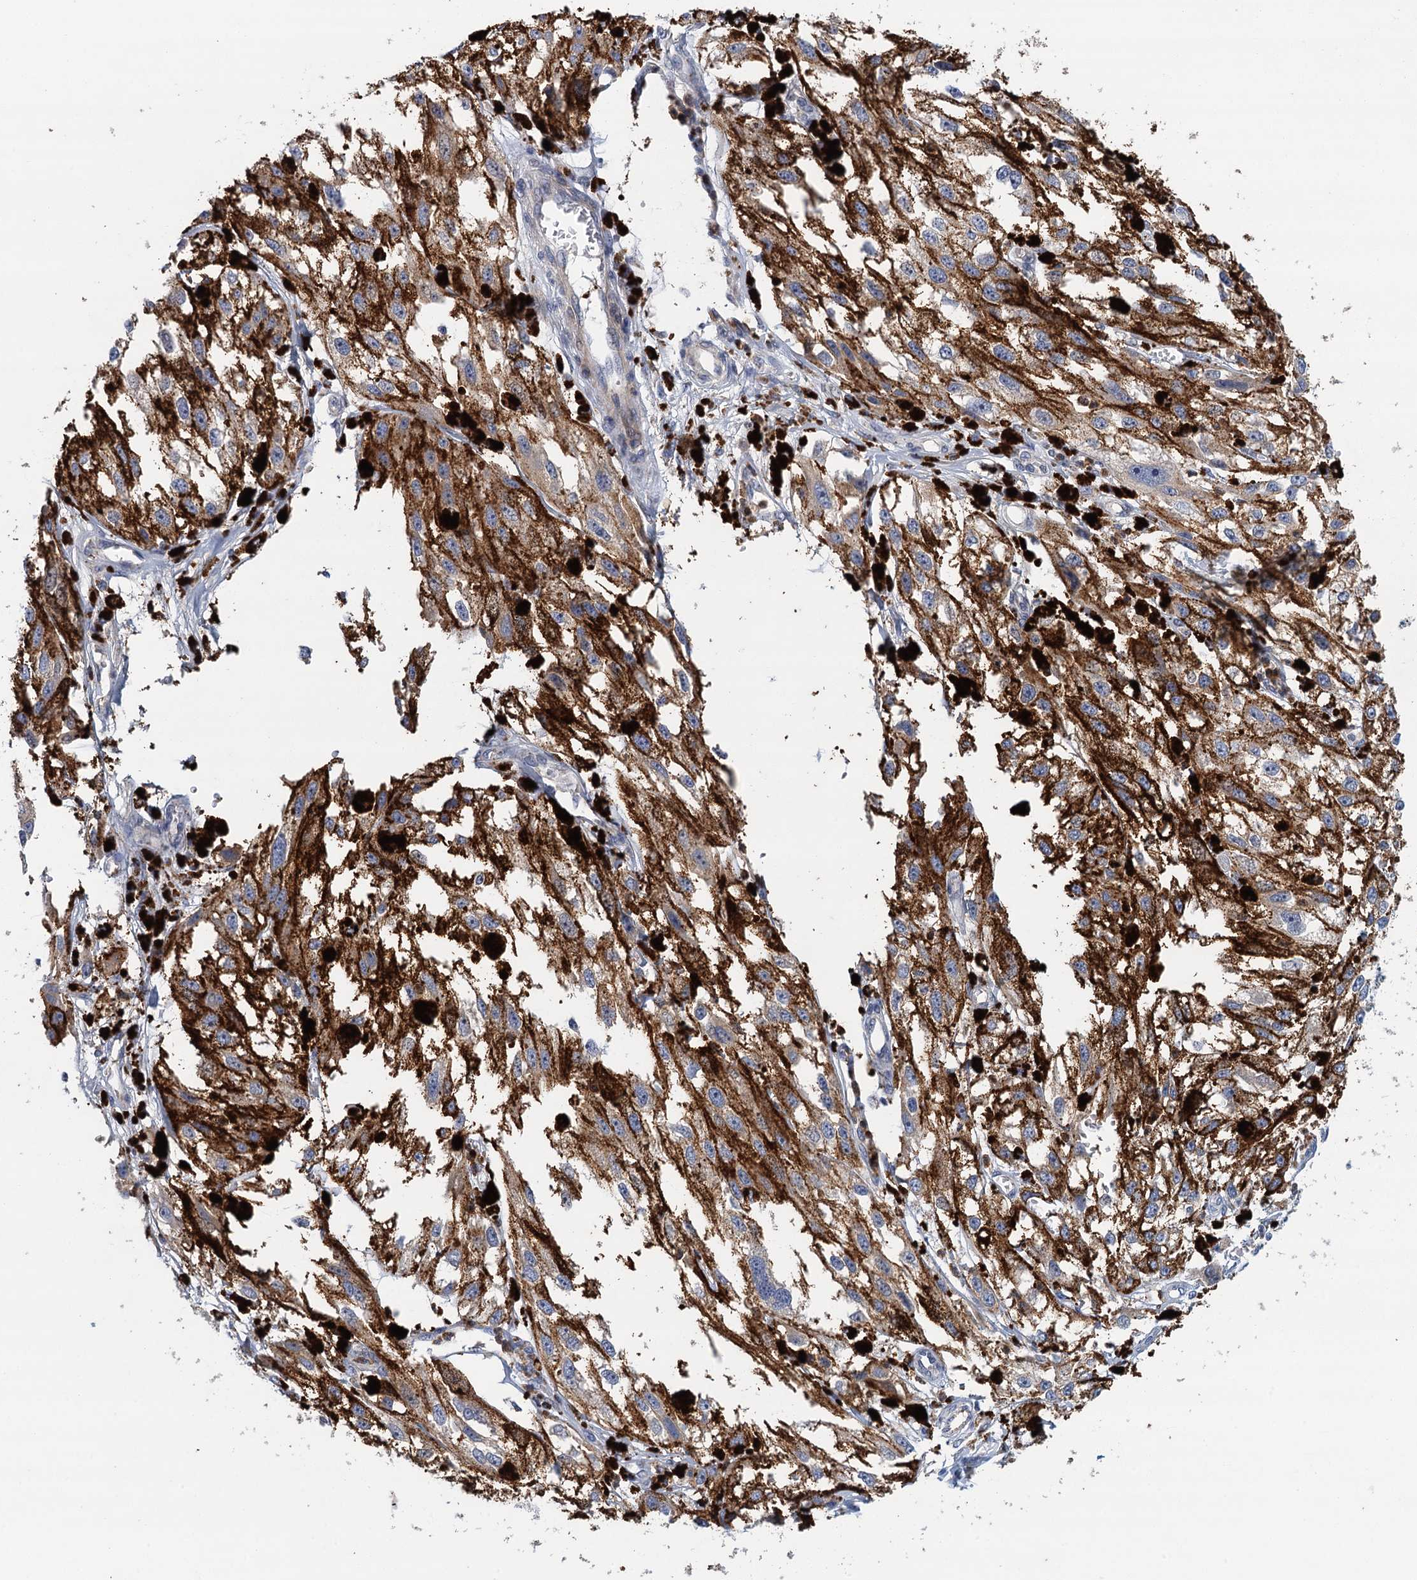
{"staining": {"intensity": "moderate", "quantity": "25%-75%", "location": "cytoplasmic/membranous"}, "tissue": "melanoma", "cell_type": "Tumor cells", "image_type": "cancer", "snomed": [{"axis": "morphology", "description": "Malignant melanoma, NOS"}, {"axis": "topography", "description": "Skin"}], "caption": "High-magnification brightfield microscopy of malignant melanoma stained with DAB (3,3'-diaminobenzidine) (brown) and counterstained with hematoxylin (blue). tumor cells exhibit moderate cytoplasmic/membranous positivity is present in approximately25%-75% of cells. Nuclei are stained in blue.", "gene": "TPCN1", "patient": {"sex": "male", "age": 88}}